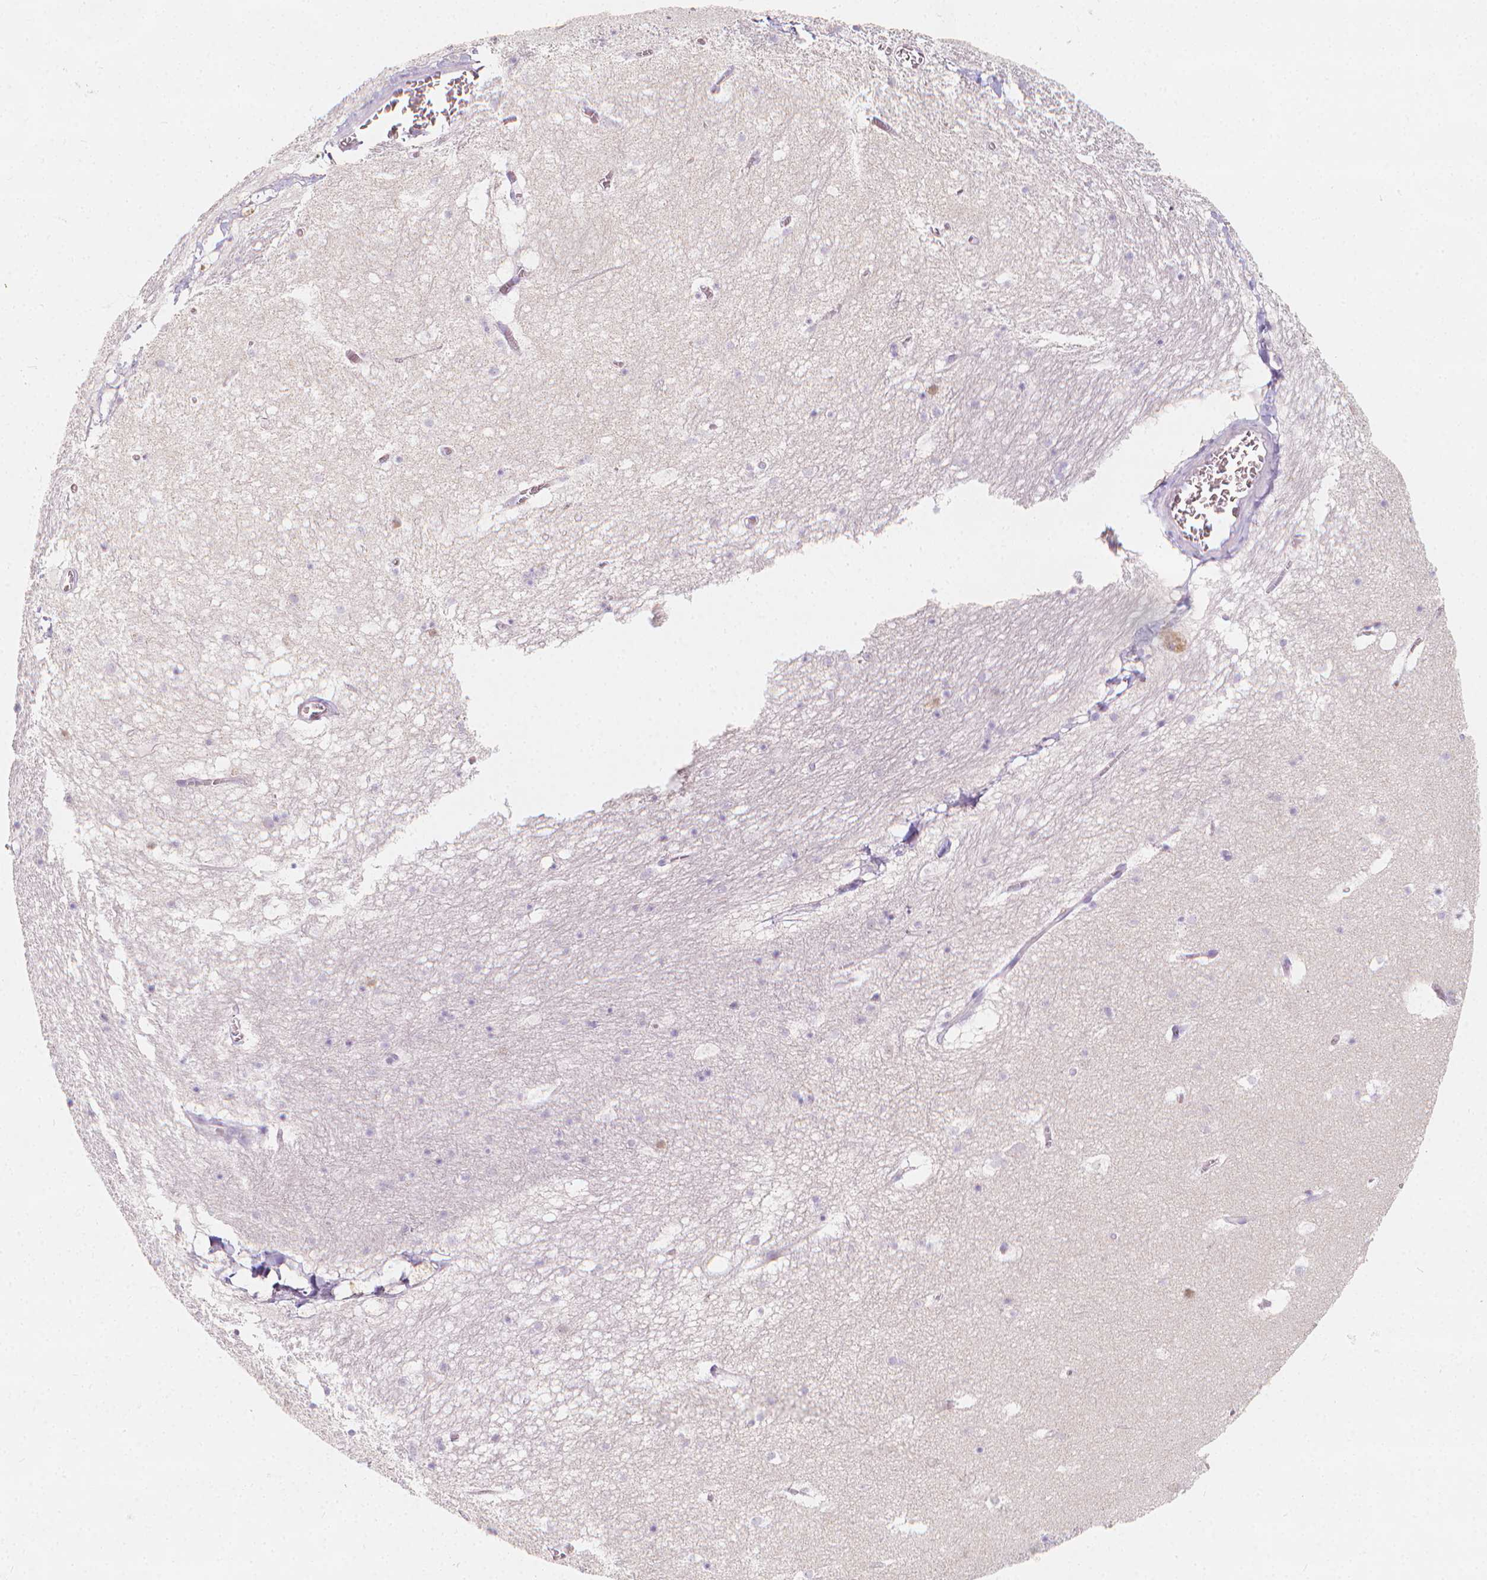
{"staining": {"intensity": "negative", "quantity": "none", "location": "none"}, "tissue": "hippocampus", "cell_type": "Glial cells", "image_type": "normal", "snomed": [{"axis": "morphology", "description": "Normal tissue, NOS"}, {"axis": "topography", "description": "Hippocampus"}], "caption": "There is no significant staining in glial cells of hippocampus. Nuclei are stained in blue.", "gene": "RBFOX1", "patient": {"sex": "male", "age": 45}}